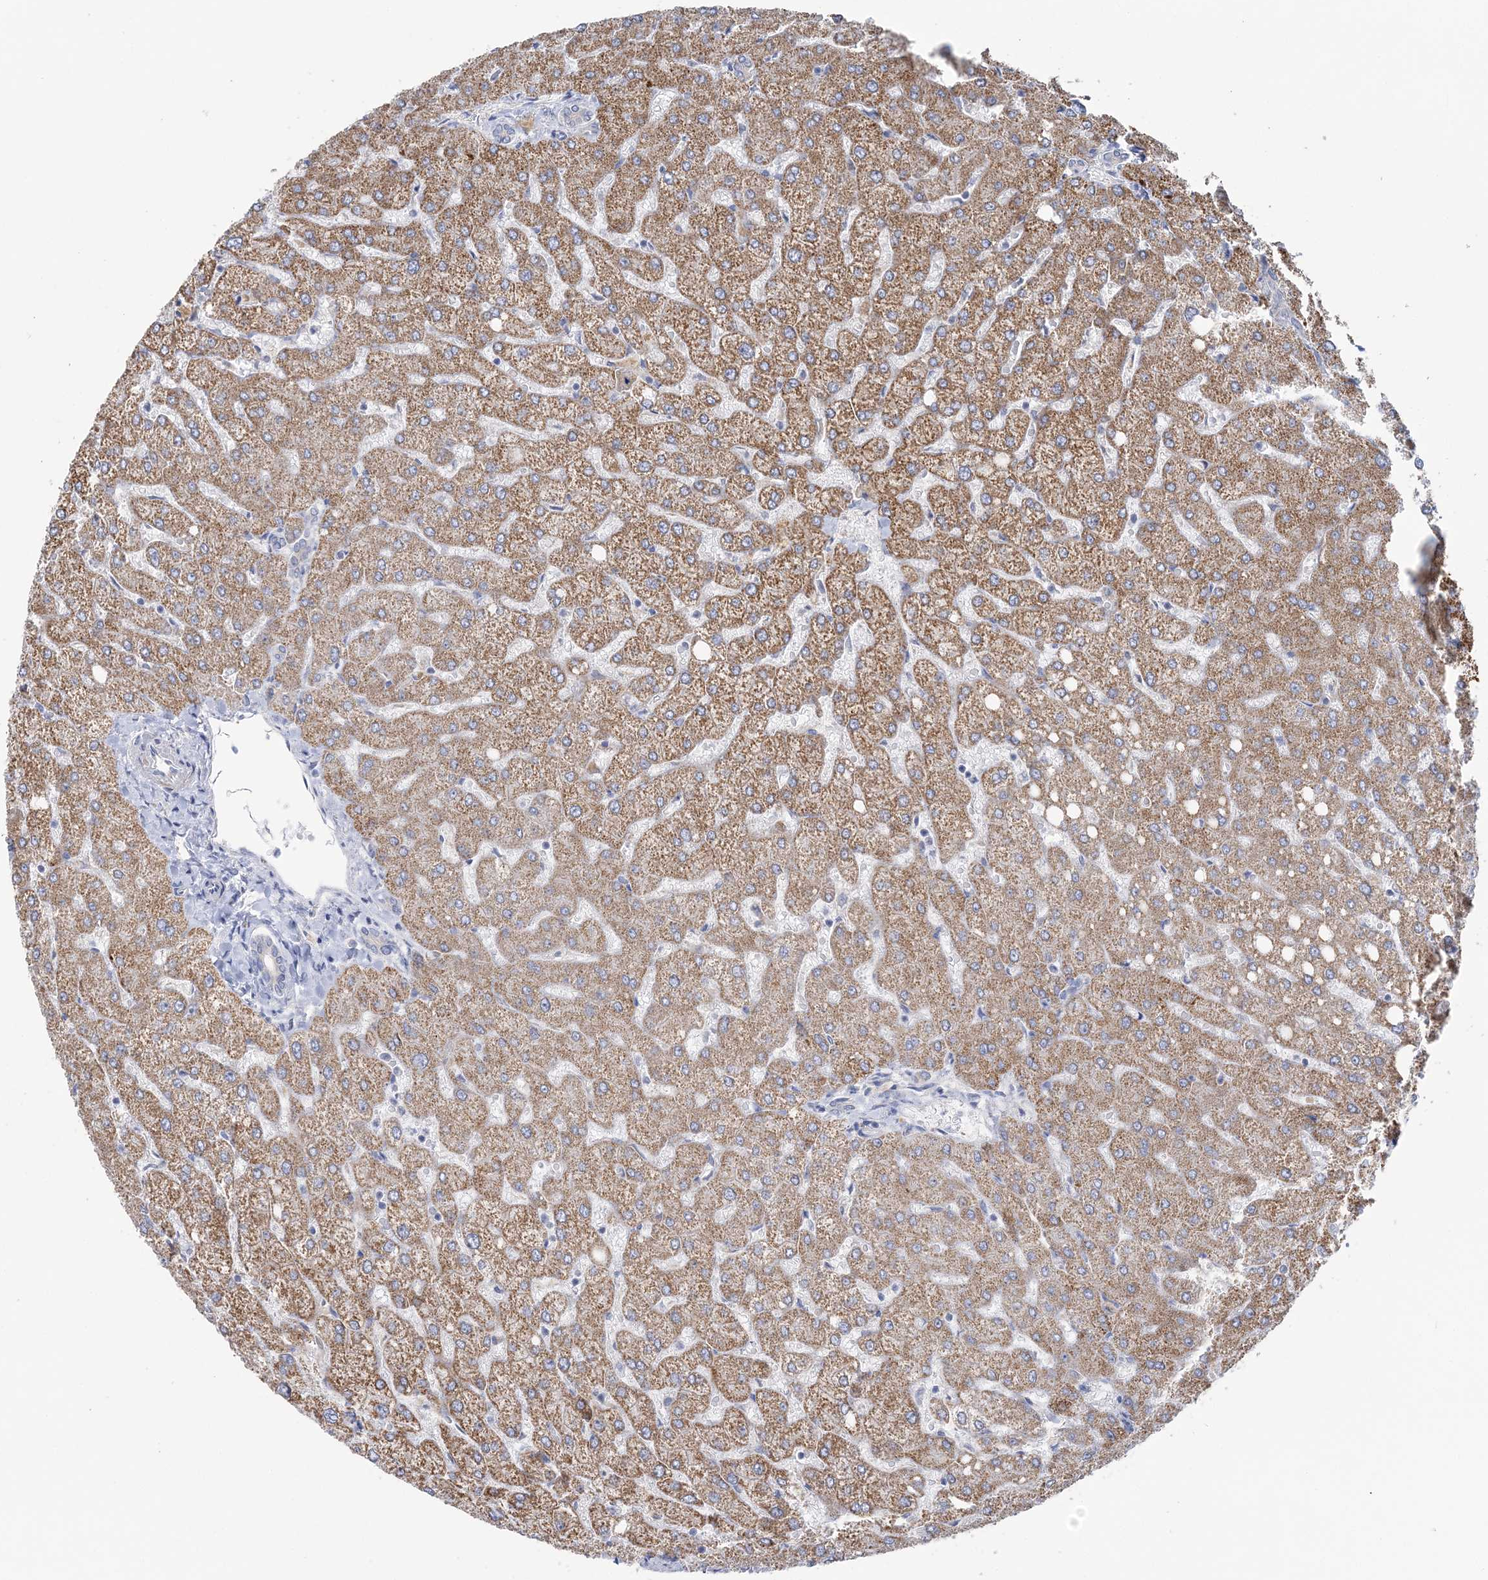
{"staining": {"intensity": "negative", "quantity": "none", "location": "none"}, "tissue": "liver", "cell_type": "Cholangiocytes", "image_type": "normal", "snomed": [{"axis": "morphology", "description": "Normal tissue, NOS"}, {"axis": "topography", "description": "Liver"}], "caption": "Cholangiocytes show no significant protein positivity in normal liver. (Immunohistochemistry (ihc), brightfield microscopy, high magnification).", "gene": "MMADHC", "patient": {"sex": "female", "age": 54}}